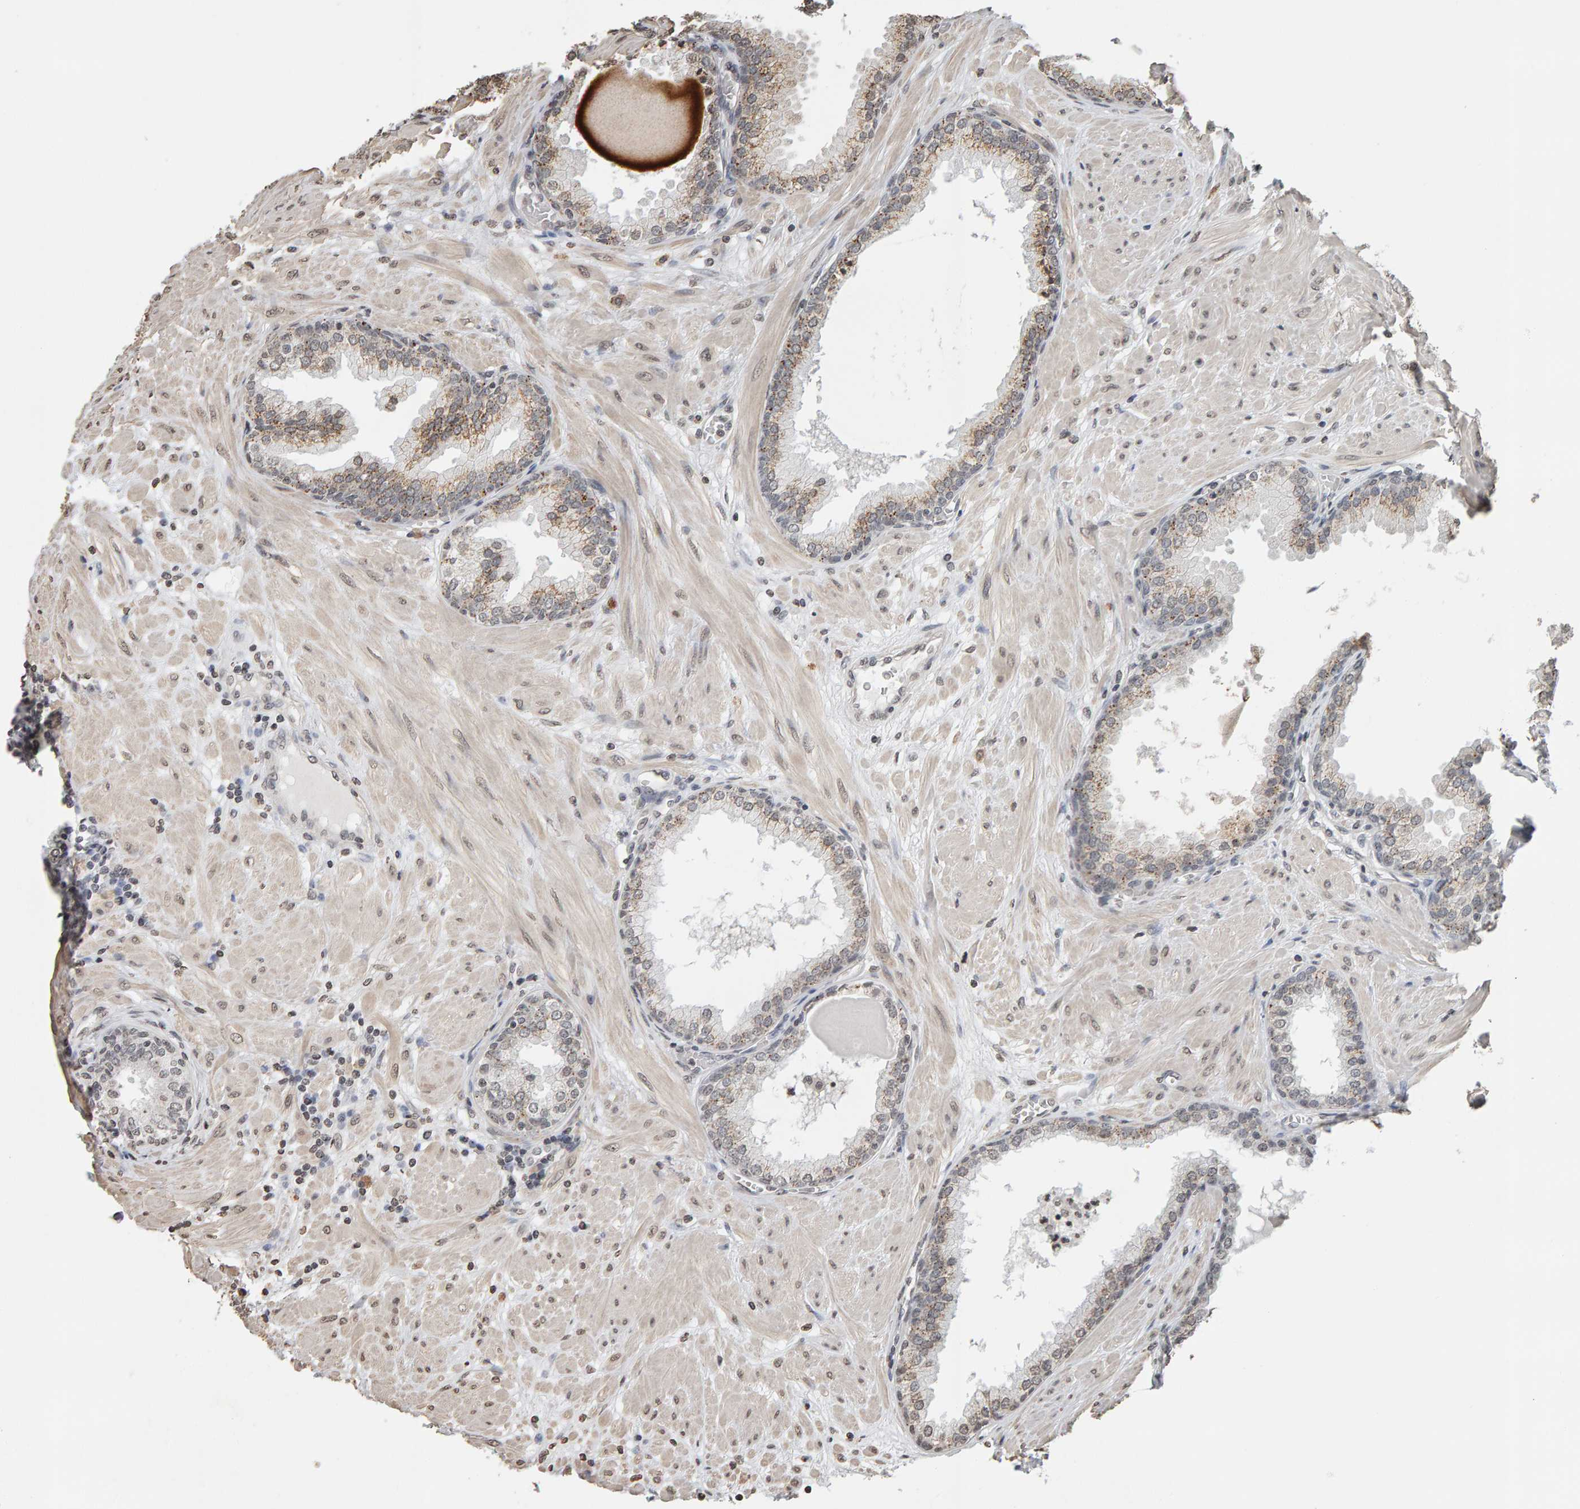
{"staining": {"intensity": "weak", "quantity": "25%-75%", "location": "cytoplasmic/membranous"}, "tissue": "prostate", "cell_type": "Glandular cells", "image_type": "normal", "snomed": [{"axis": "morphology", "description": "Normal tissue, NOS"}, {"axis": "topography", "description": "Prostate"}], "caption": "About 25%-75% of glandular cells in benign human prostate demonstrate weak cytoplasmic/membranous protein staining as visualized by brown immunohistochemical staining.", "gene": "AFF4", "patient": {"sex": "male", "age": 51}}